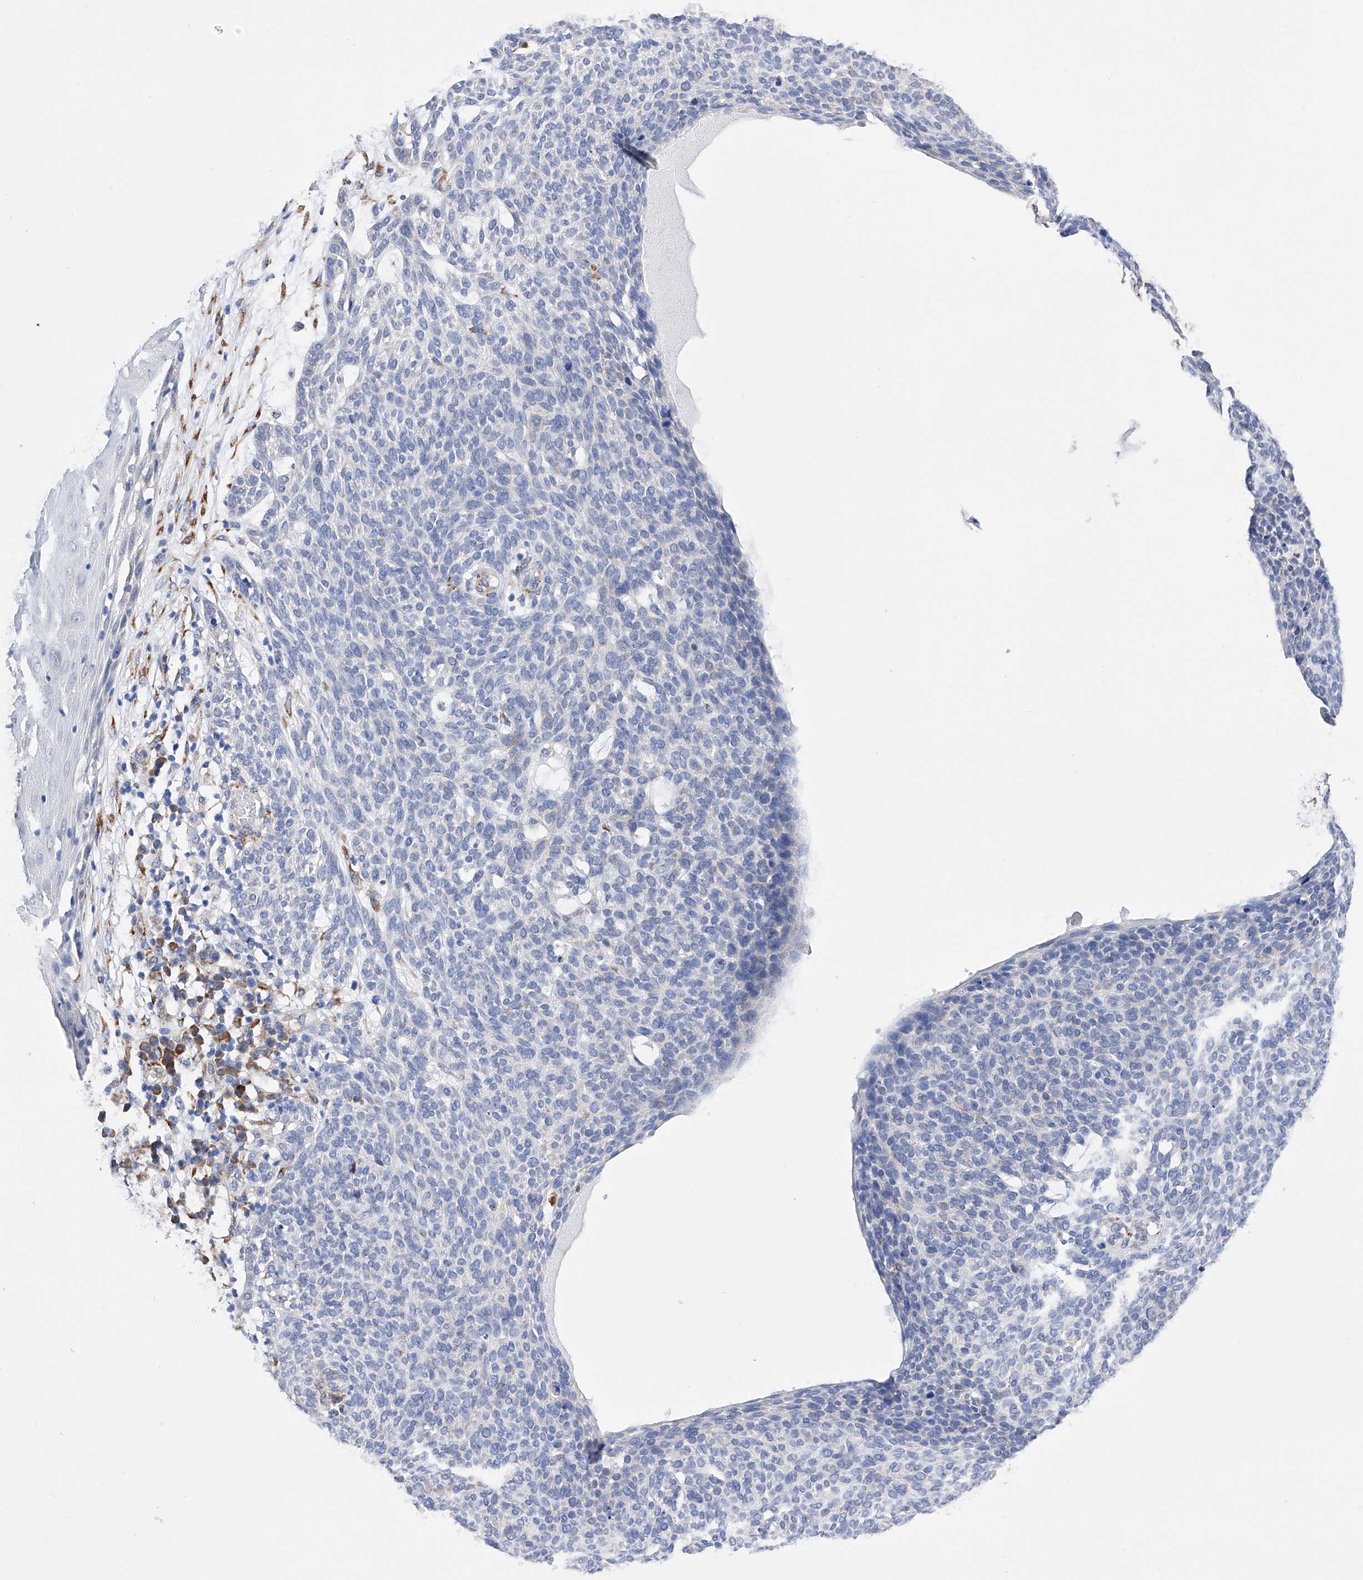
{"staining": {"intensity": "negative", "quantity": "none", "location": "none"}, "tissue": "skin cancer", "cell_type": "Tumor cells", "image_type": "cancer", "snomed": [{"axis": "morphology", "description": "Squamous cell carcinoma, NOS"}, {"axis": "topography", "description": "Skin"}], "caption": "IHC of human skin cancer (squamous cell carcinoma) shows no staining in tumor cells.", "gene": "PDIA5", "patient": {"sex": "female", "age": 90}}